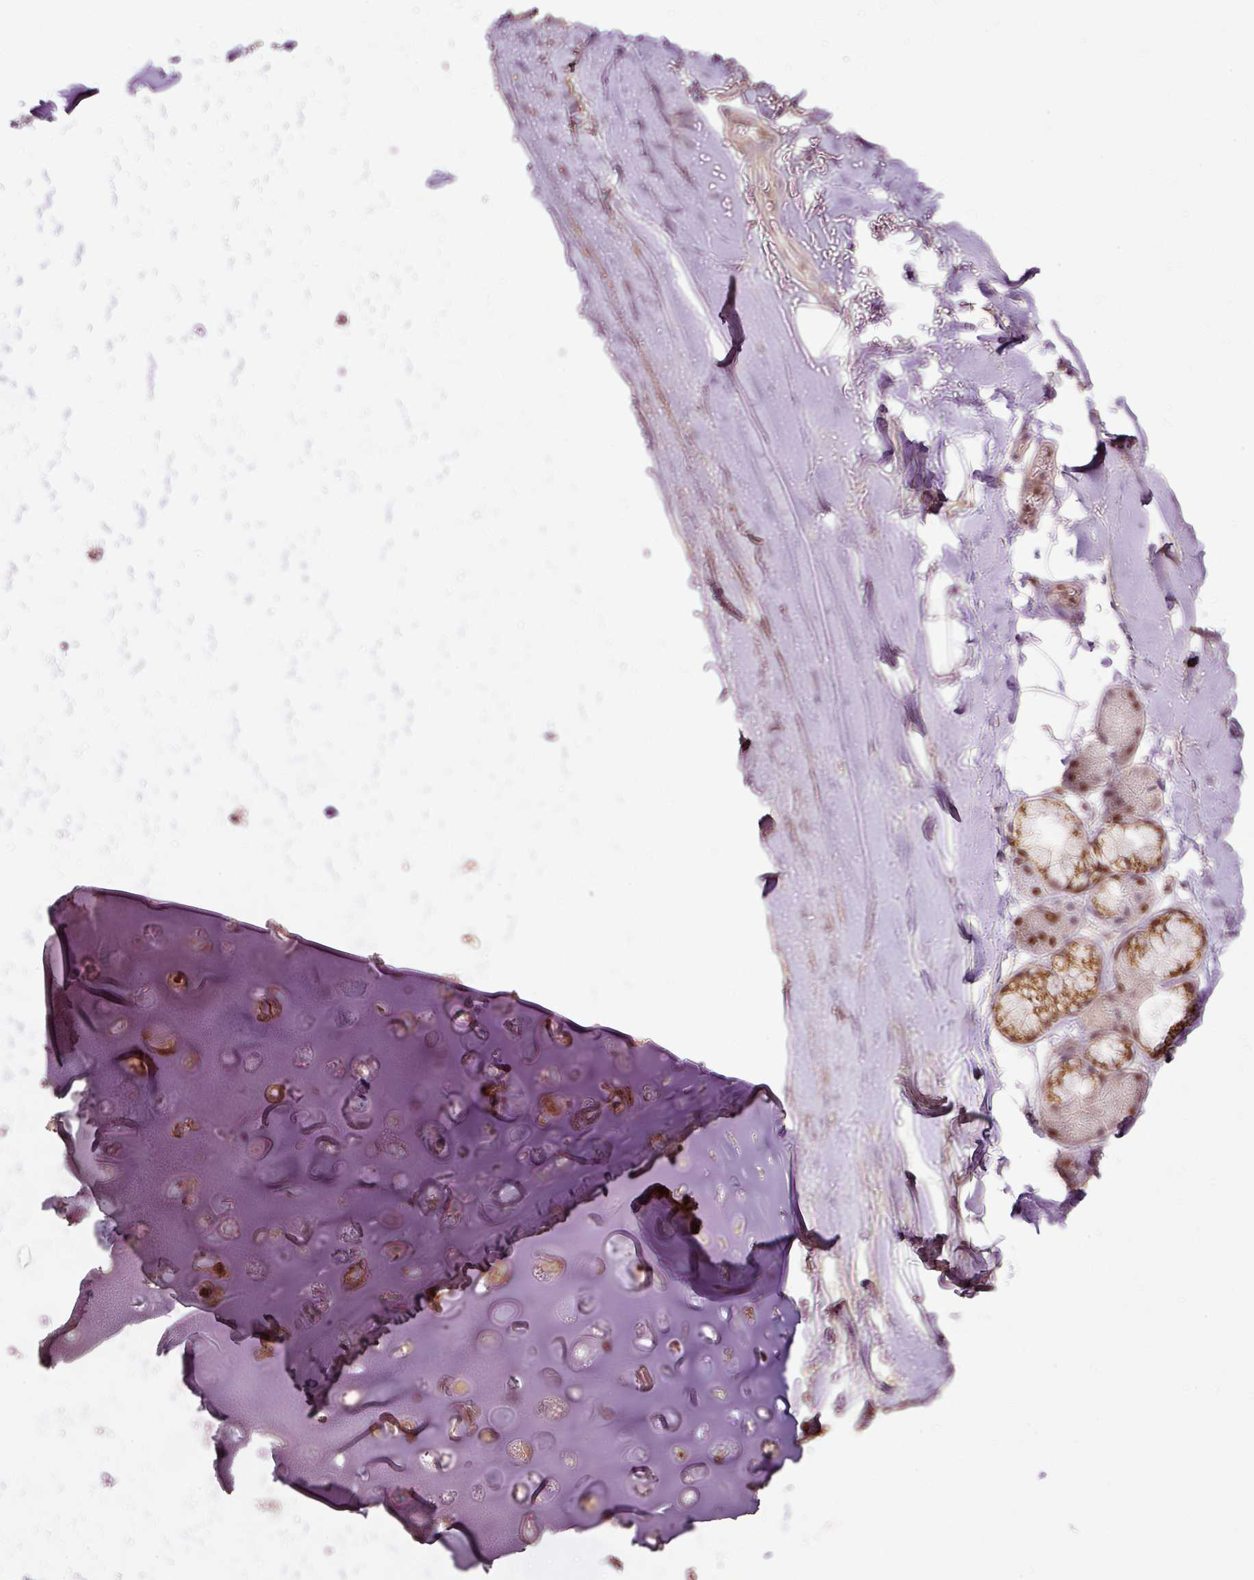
{"staining": {"intensity": "moderate", "quantity": ">75%", "location": "cytoplasmic/membranous,nuclear"}, "tissue": "soft tissue", "cell_type": "Chondrocytes", "image_type": "normal", "snomed": [{"axis": "morphology", "description": "Normal tissue, NOS"}, {"axis": "morphology", "description": "Squamous cell carcinoma, NOS"}, {"axis": "topography", "description": "Bronchus"}, {"axis": "topography", "description": "Lung"}], "caption": "Benign soft tissue was stained to show a protein in brown. There is medium levels of moderate cytoplasmic/membranous,nuclear staining in approximately >75% of chondrocytes.", "gene": "ZNF778", "patient": {"sex": "female", "age": 70}}